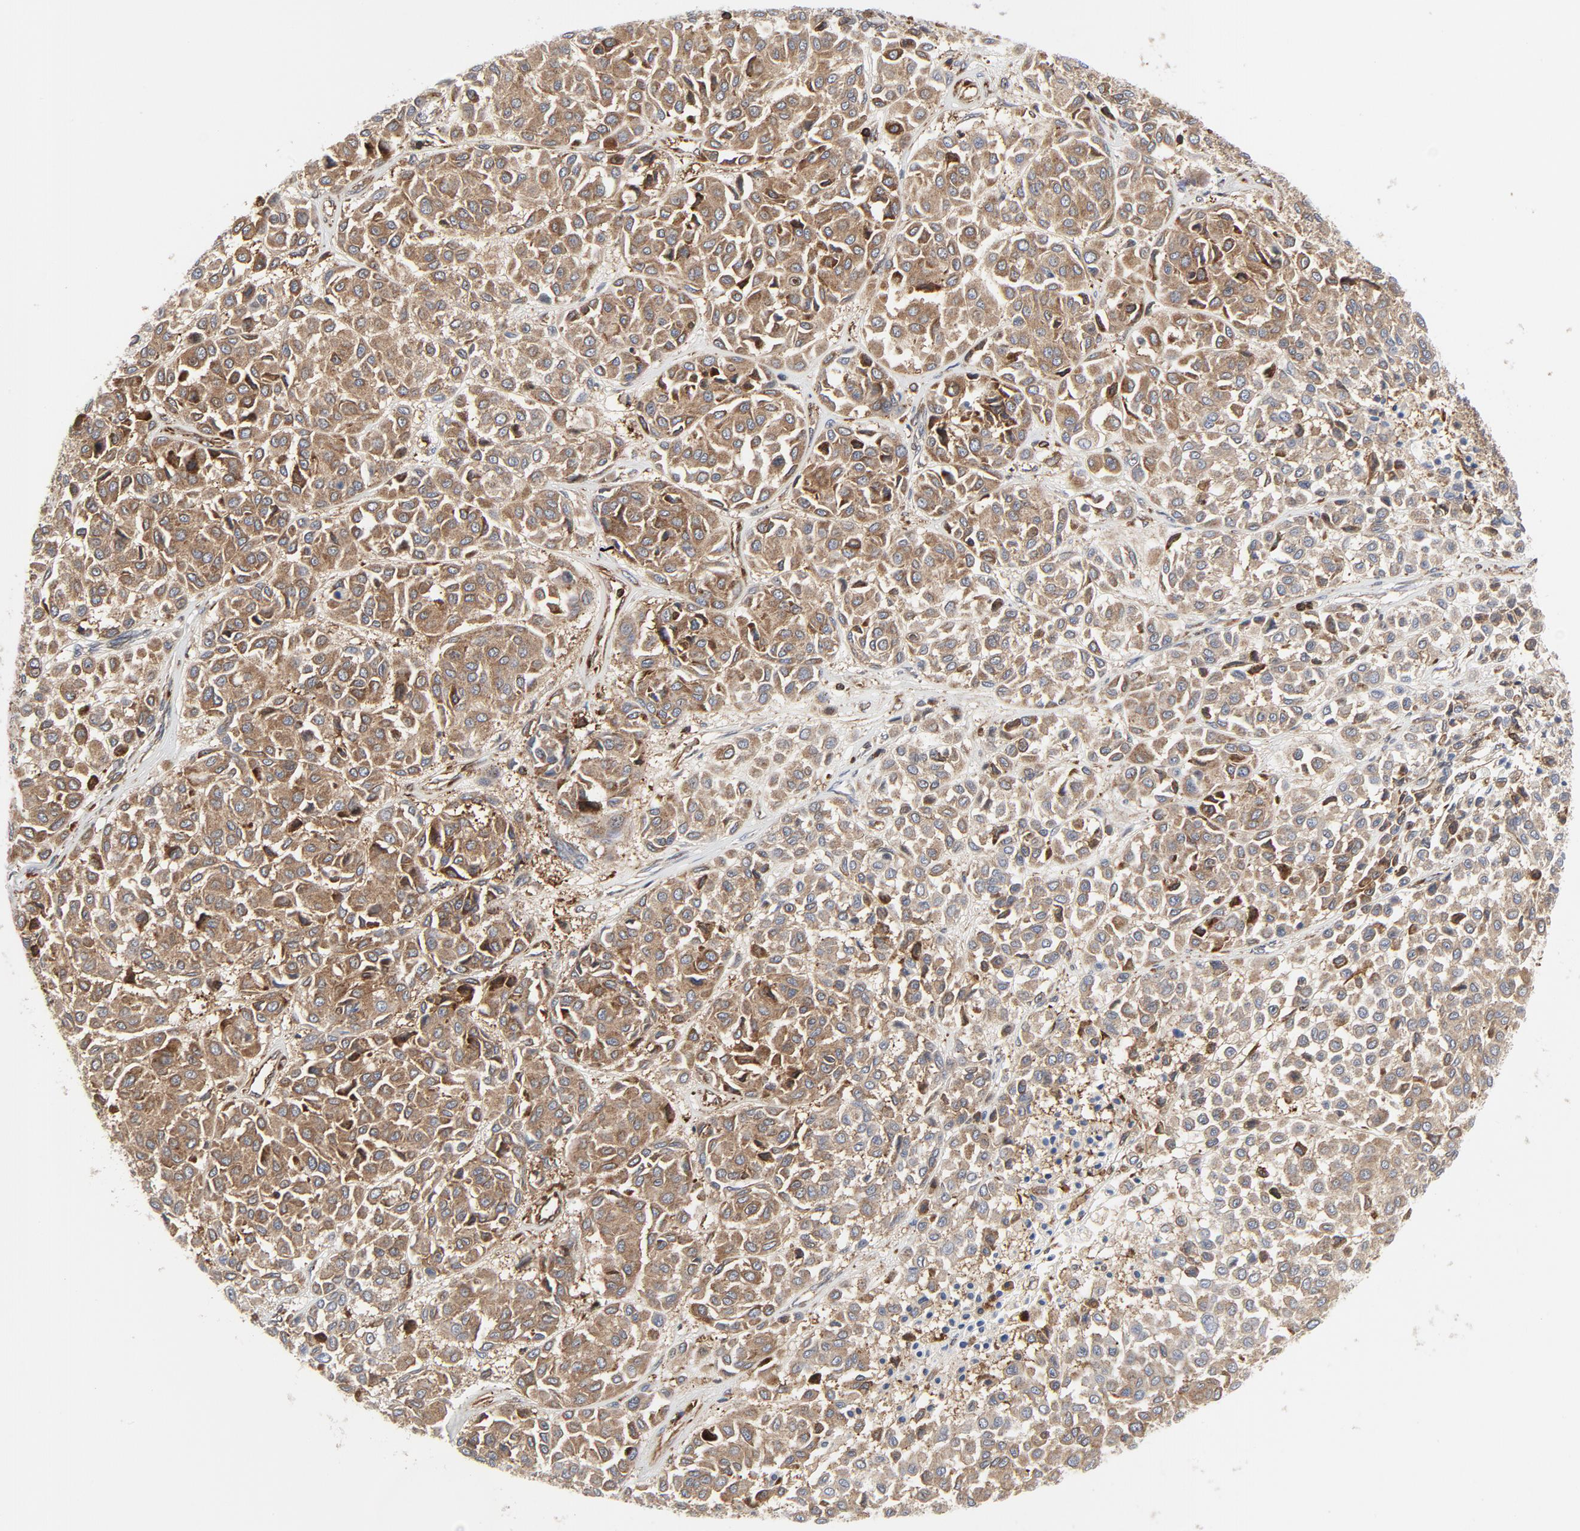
{"staining": {"intensity": "moderate", "quantity": ">75%", "location": "cytoplasmic/membranous"}, "tissue": "melanoma", "cell_type": "Tumor cells", "image_type": "cancer", "snomed": [{"axis": "morphology", "description": "Malignant melanoma, Metastatic site"}, {"axis": "topography", "description": "Soft tissue"}], "caption": "Protein expression analysis of human melanoma reveals moderate cytoplasmic/membranous staining in about >75% of tumor cells. The staining is performed using DAB brown chromogen to label protein expression. The nuclei are counter-stained blue using hematoxylin.", "gene": "YES1", "patient": {"sex": "male", "age": 41}}